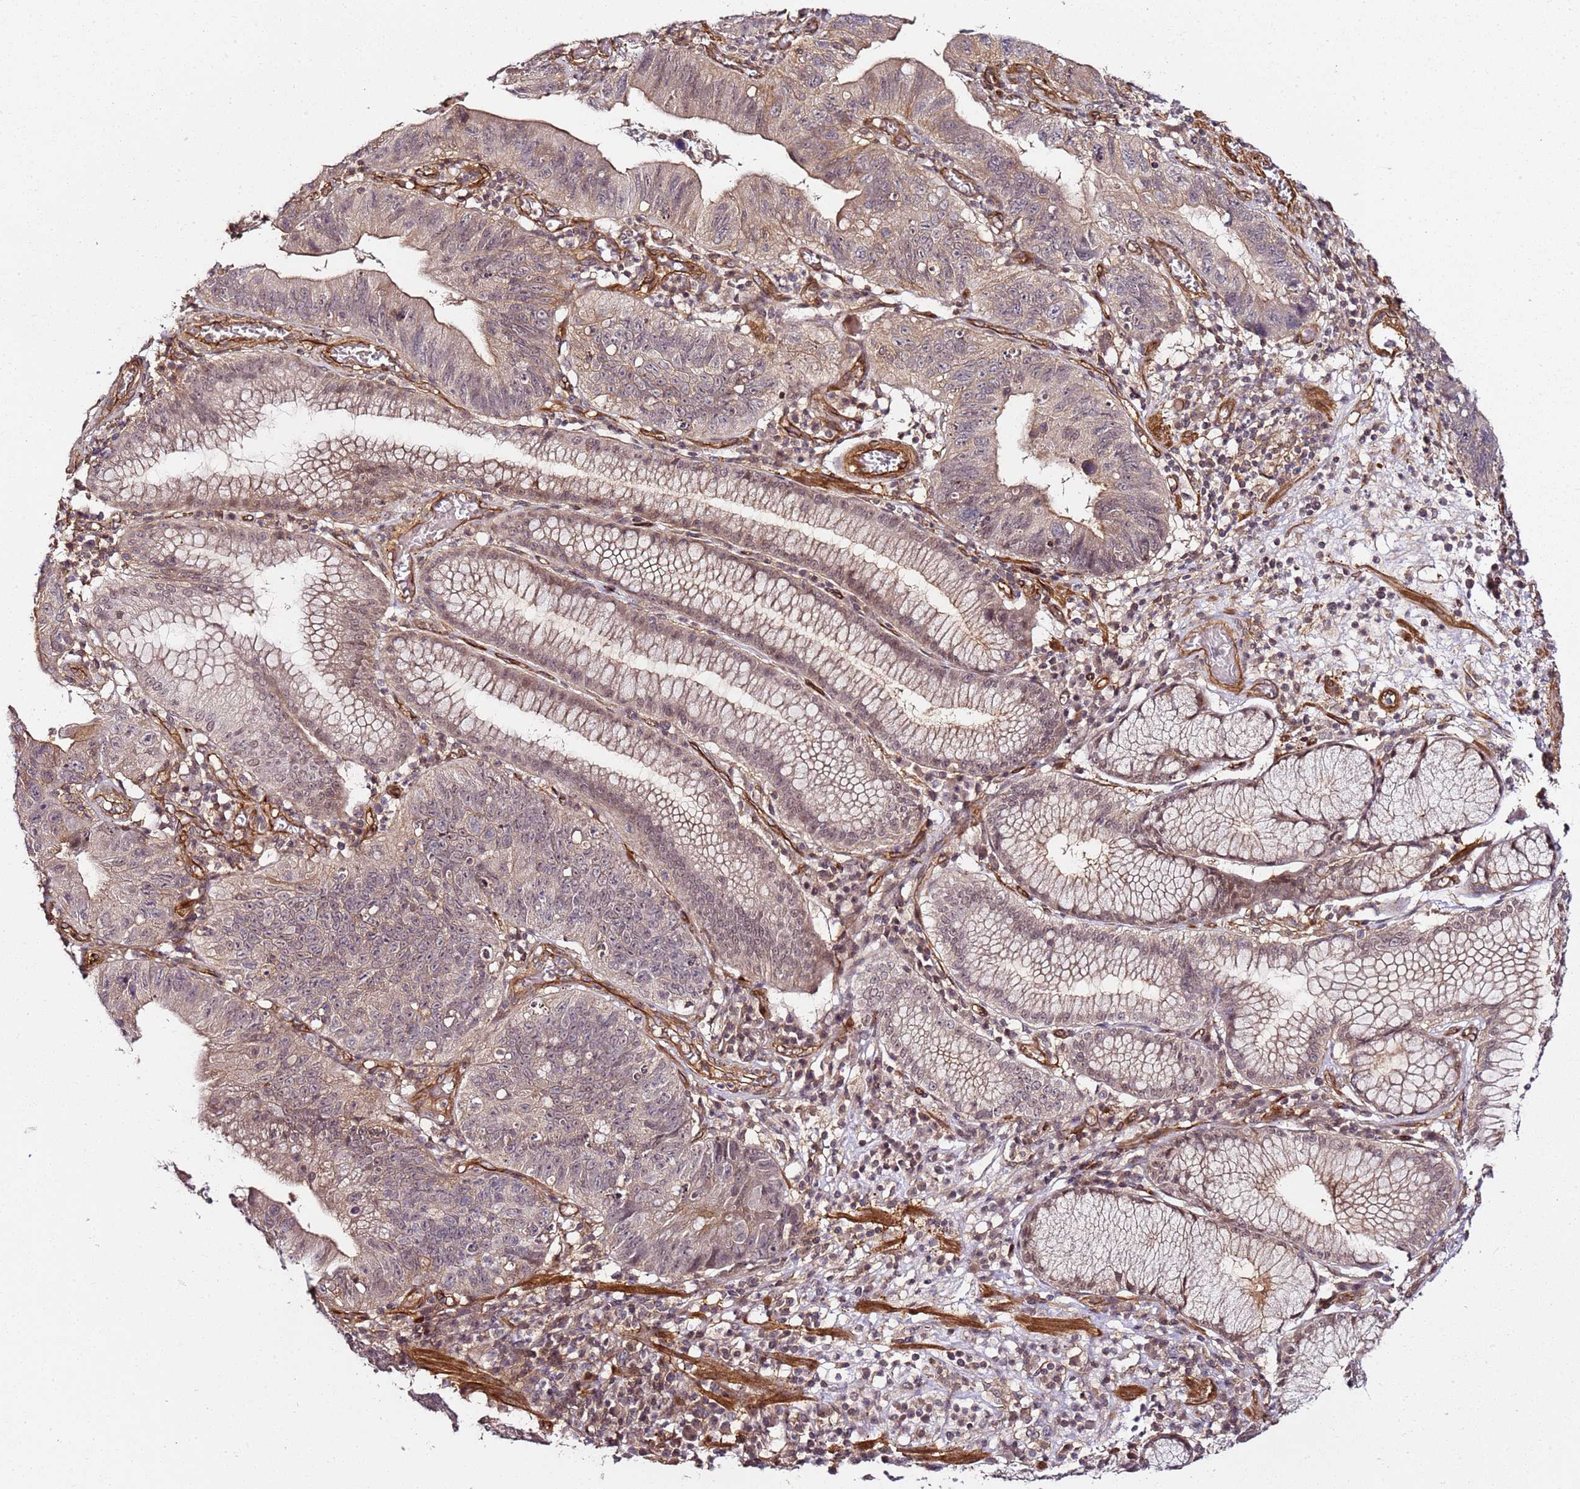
{"staining": {"intensity": "weak", "quantity": "<25%", "location": "cytoplasmic/membranous,nuclear"}, "tissue": "stomach cancer", "cell_type": "Tumor cells", "image_type": "cancer", "snomed": [{"axis": "morphology", "description": "Adenocarcinoma, NOS"}, {"axis": "topography", "description": "Stomach"}], "caption": "An image of human stomach cancer is negative for staining in tumor cells. (Stains: DAB (3,3'-diaminobenzidine) IHC with hematoxylin counter stain, Microscopy: brightfield microscopy at high magnification).", "gene": "CCNYL1", "patient": {"sex": "male", "age": 59}}